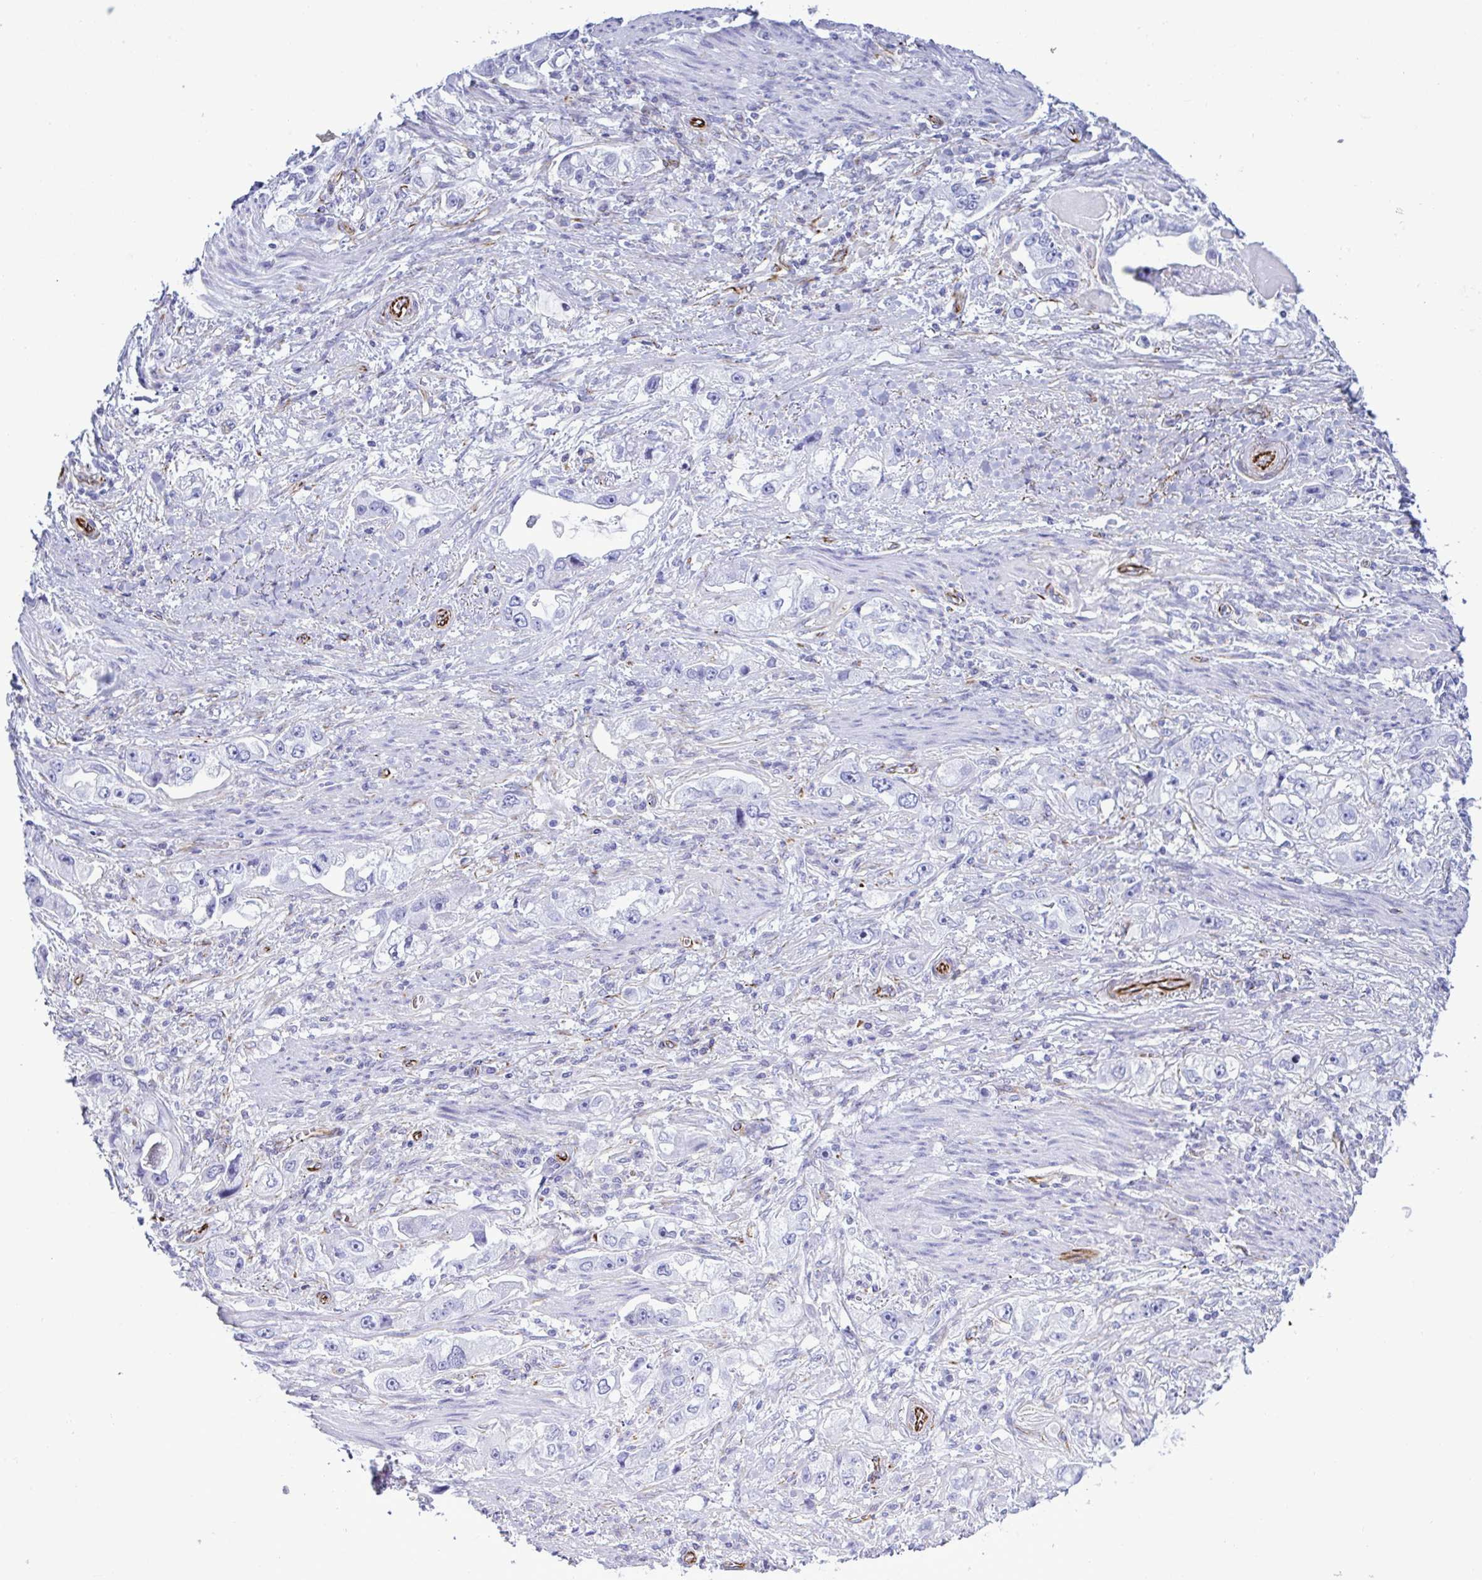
{"staining": {"intensity": "negative", "quantity": "none", "location": "none"}, "tissue": "stomach cancer", "cell_type": "Tumor cells", "image_type": "cancer", "snomed": [{"axis": "morphology", "description": "Adenocarcinoma, NOS"}, {"axis": "topography", "description": "Stomach, lower"}], "caption": "Immunohistochemical staining of human adenocarcinoma (stomach) reveals no significant expression in tumor cells.", "gene": "SMAD5", "patient": {"sex": "female", "age": 93}}